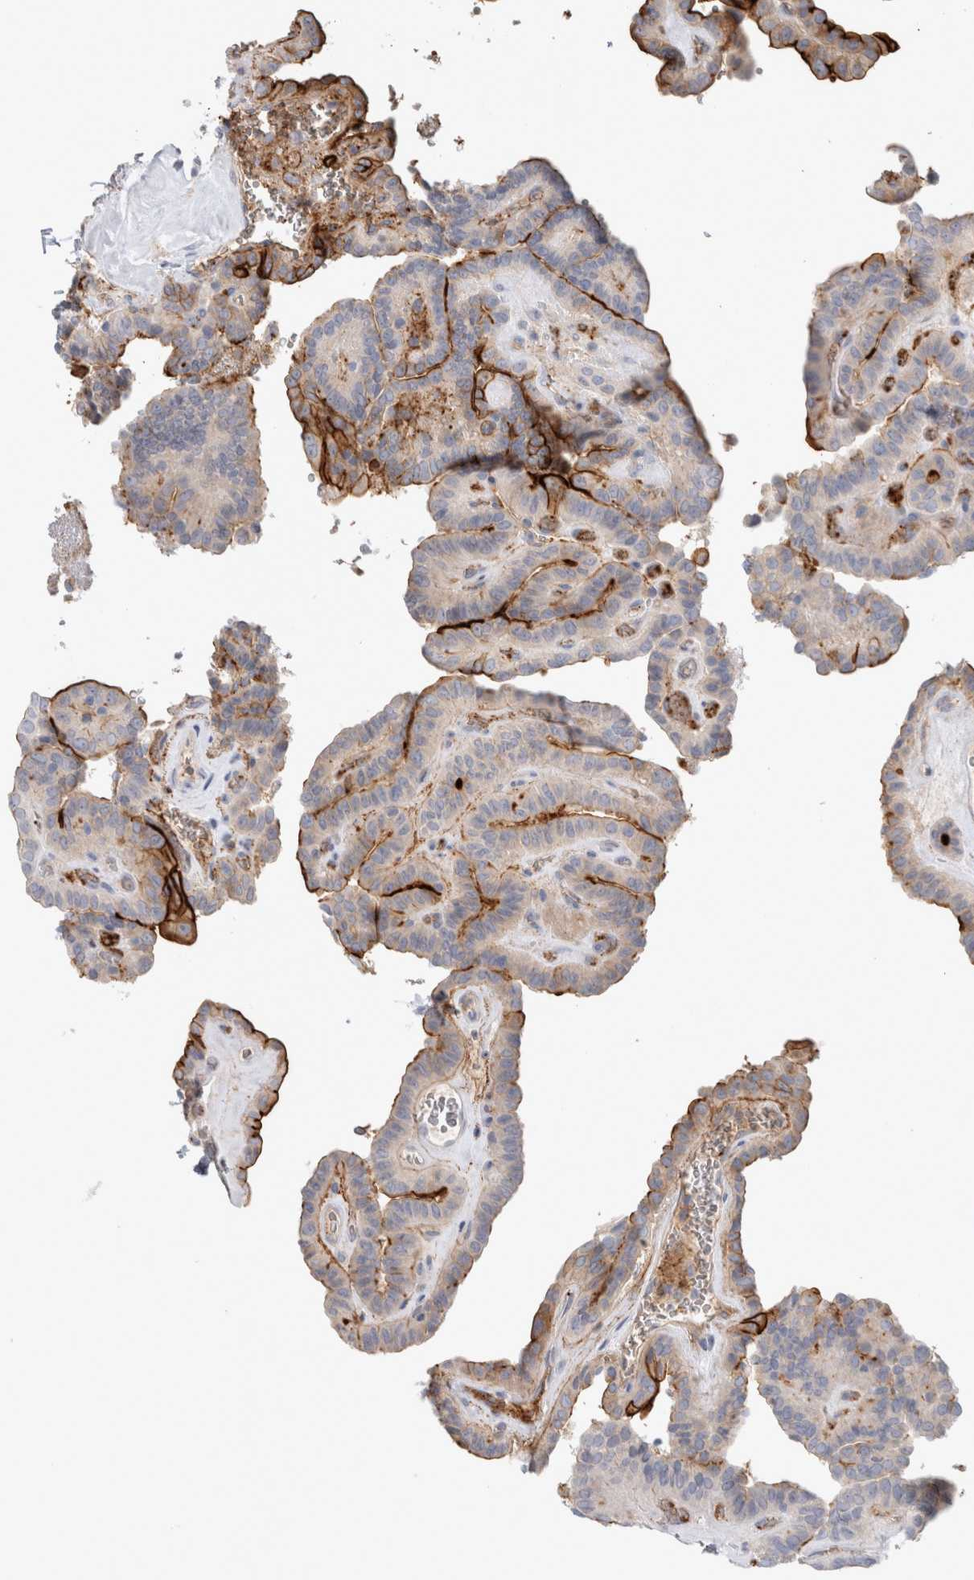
{"staining": {"intensity": "moderate", "quantity": "<25%", "location": "cytoplasmic/membranous"}, "tissue": "thyroid cancer", "cell_type": "Tumor cells", "image_type": "cancer", "snomed": [{"axis": "morphology", "description": "Papillary adenocarcinoma, NOS"}, {"axis": "topography", "description": "Thyroid gland"}], "caption": "Immunohistochemistry (IHC) of human thyroid cancer shows low levels of moderate cytoplasmic/membranous staining in about <25% of tumor cells.", "gene": "CD55", "patient": {"sex": "male", "age": 77}}